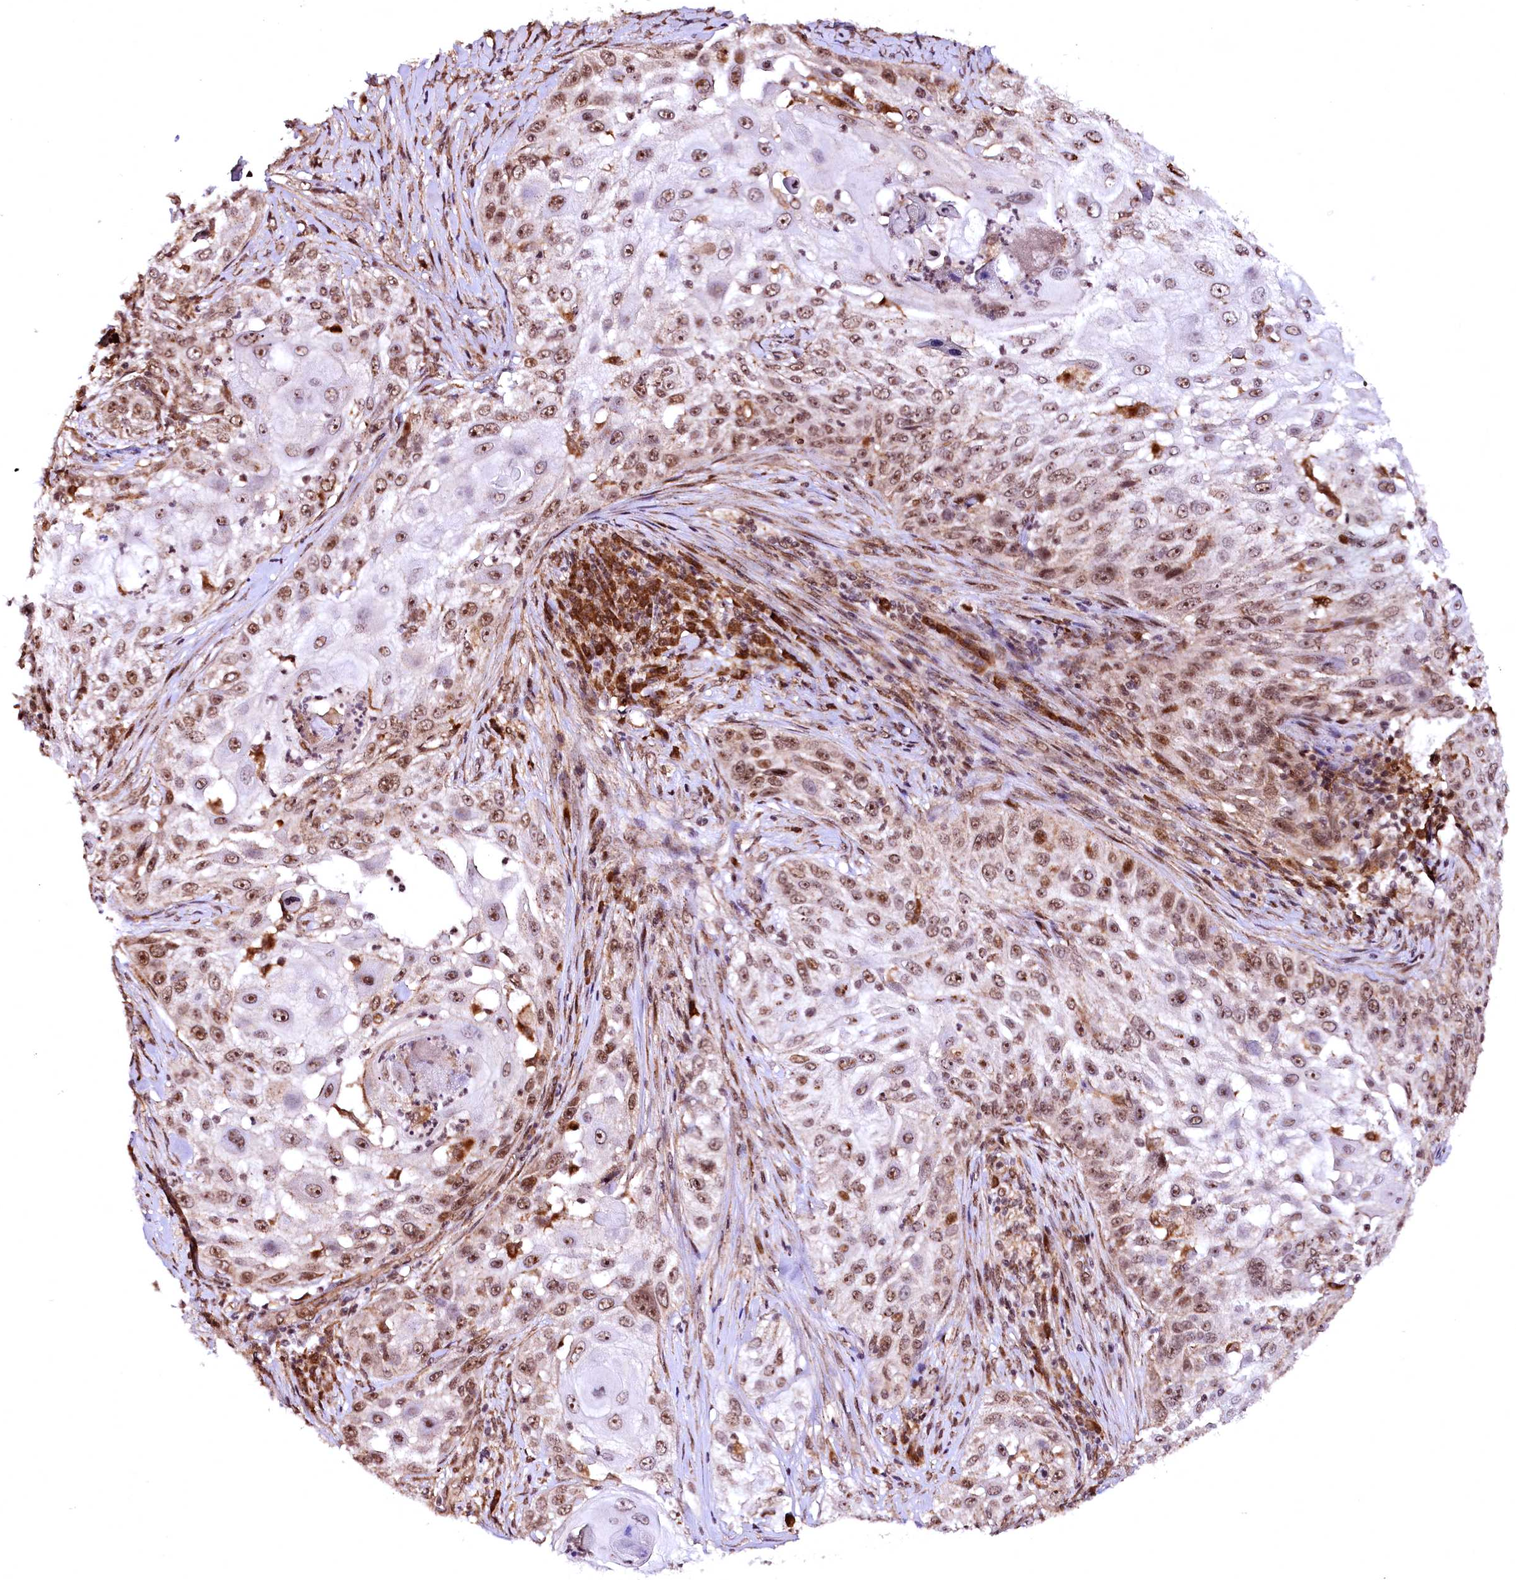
{"staining": {"intensity": "strong", "quantity": ">75%", "location": "nuclear"}, "tissue": "skin cancer", "cell_type": "Tumor cells", "image_type": "cancer", "snomed": [{"axis": "morphology", "description": "Squamous cell carcinoma, NOS"}, {"axis": "topography", "description": "Skin"}], "caption": "A micrograph showing strong nuclear expression in approximately >75% of tumor cells in skin squamous cell carcinoma, as visualized by brown immunohistochemical staining.", "gene": "PDS5B", "patient": {"sex": "female", "age": 44}}